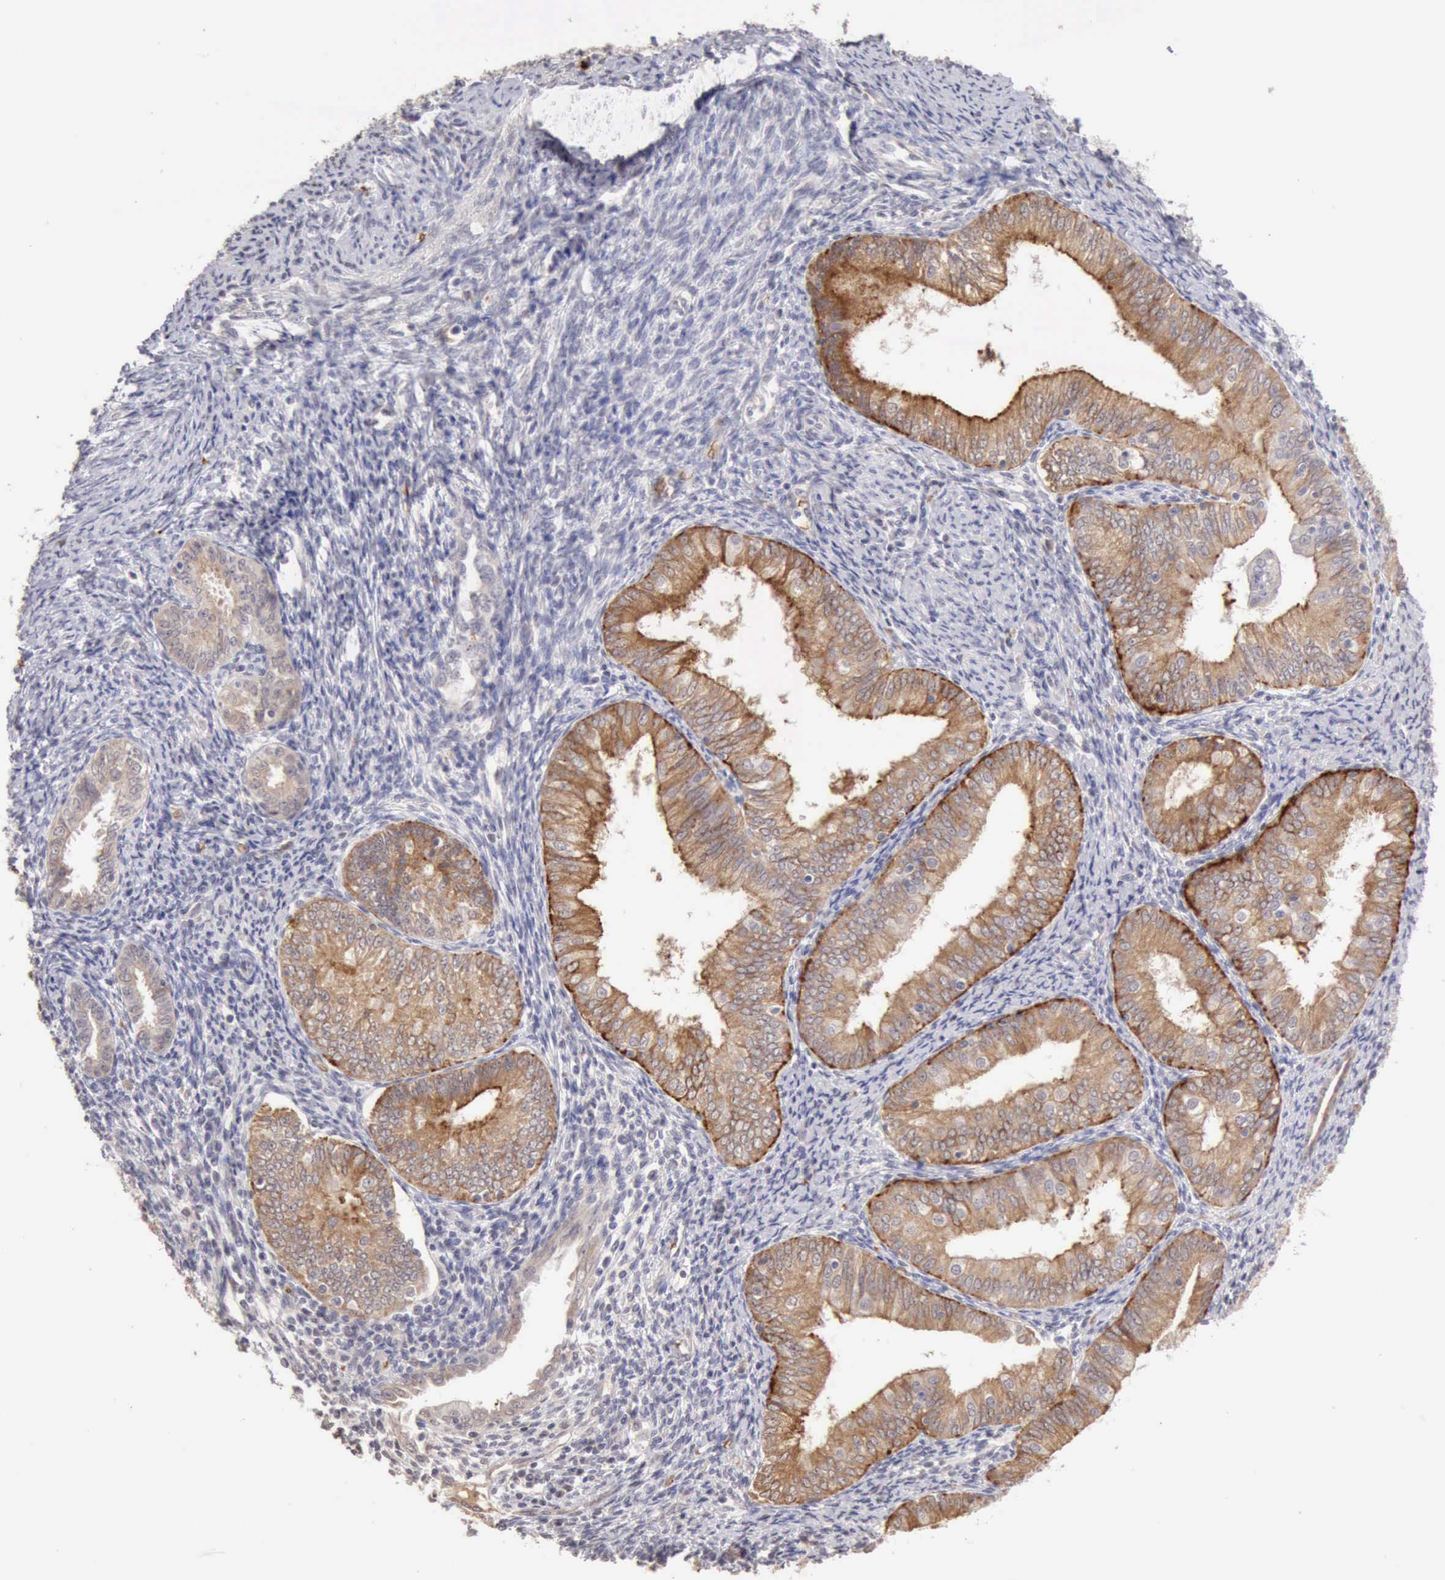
{"staining": {"intensity": "weak", "quantity": ">75%", "location": "cytoplasmic/membranous"}, "tissue": "endometrial cancer", "cell_type": "Tumor cells", "image_type": "cancer", "snomed": [{"axis": "morphology", "description": "Adenocarcinoma, NOS"}, {"axis": "topography", "description": "Endometrium"}], "caption": "The immunohistochemical stain highlights weak cytoplasmic/membranous expression in tumor cells of endometrial cancer (adenocarcinoma) tissue. Using DAB (3,3'-diaminobenzidine) (brown) and hematoxylin (blue) stains, captured at high magnification using brightfield microscopy.", "gene": "CFI", "patient": {"sex": "female", "age": 55}}